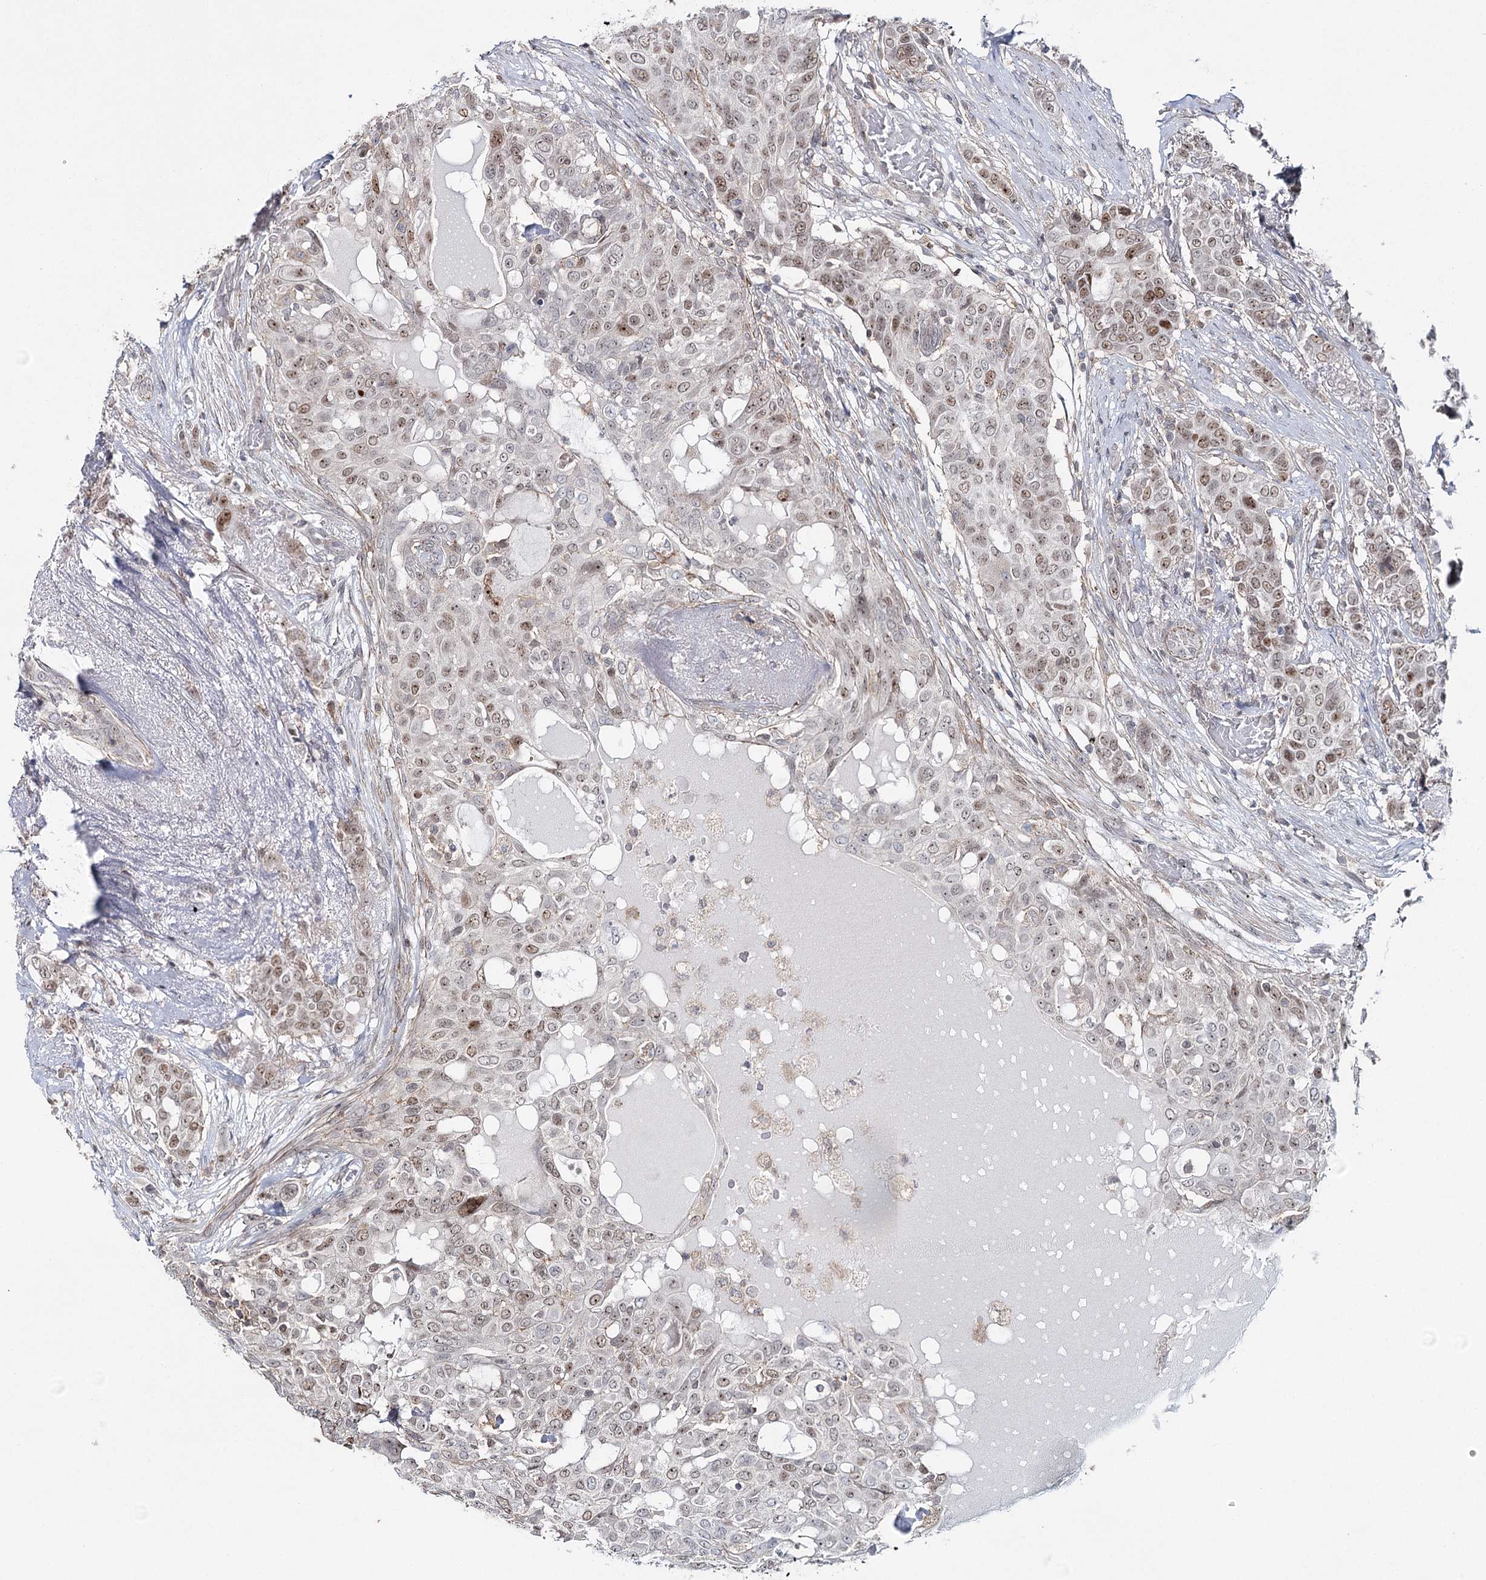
{"staining": {"intensity": "weak", "quantity": ">75%", "location": "nuclear"}, "tissue": "breast cancer", "cell_type": "Tumor cells", "image_type": "cancer", "snomed": [{"axis": "morphology", "description": "Lobular carcinoma"}, {"axis": "topography", "description": "Breast"}], "caption": "IHC of breast cancer (lobular carcinoma) reveals low levels of weak nuclear staining in about >75% of tumor cells. (Brightfield microscopy of DAB IHC at high magnification).", "gene": "ZC3H8", "patient": {"sex": "female", "age": 51}}